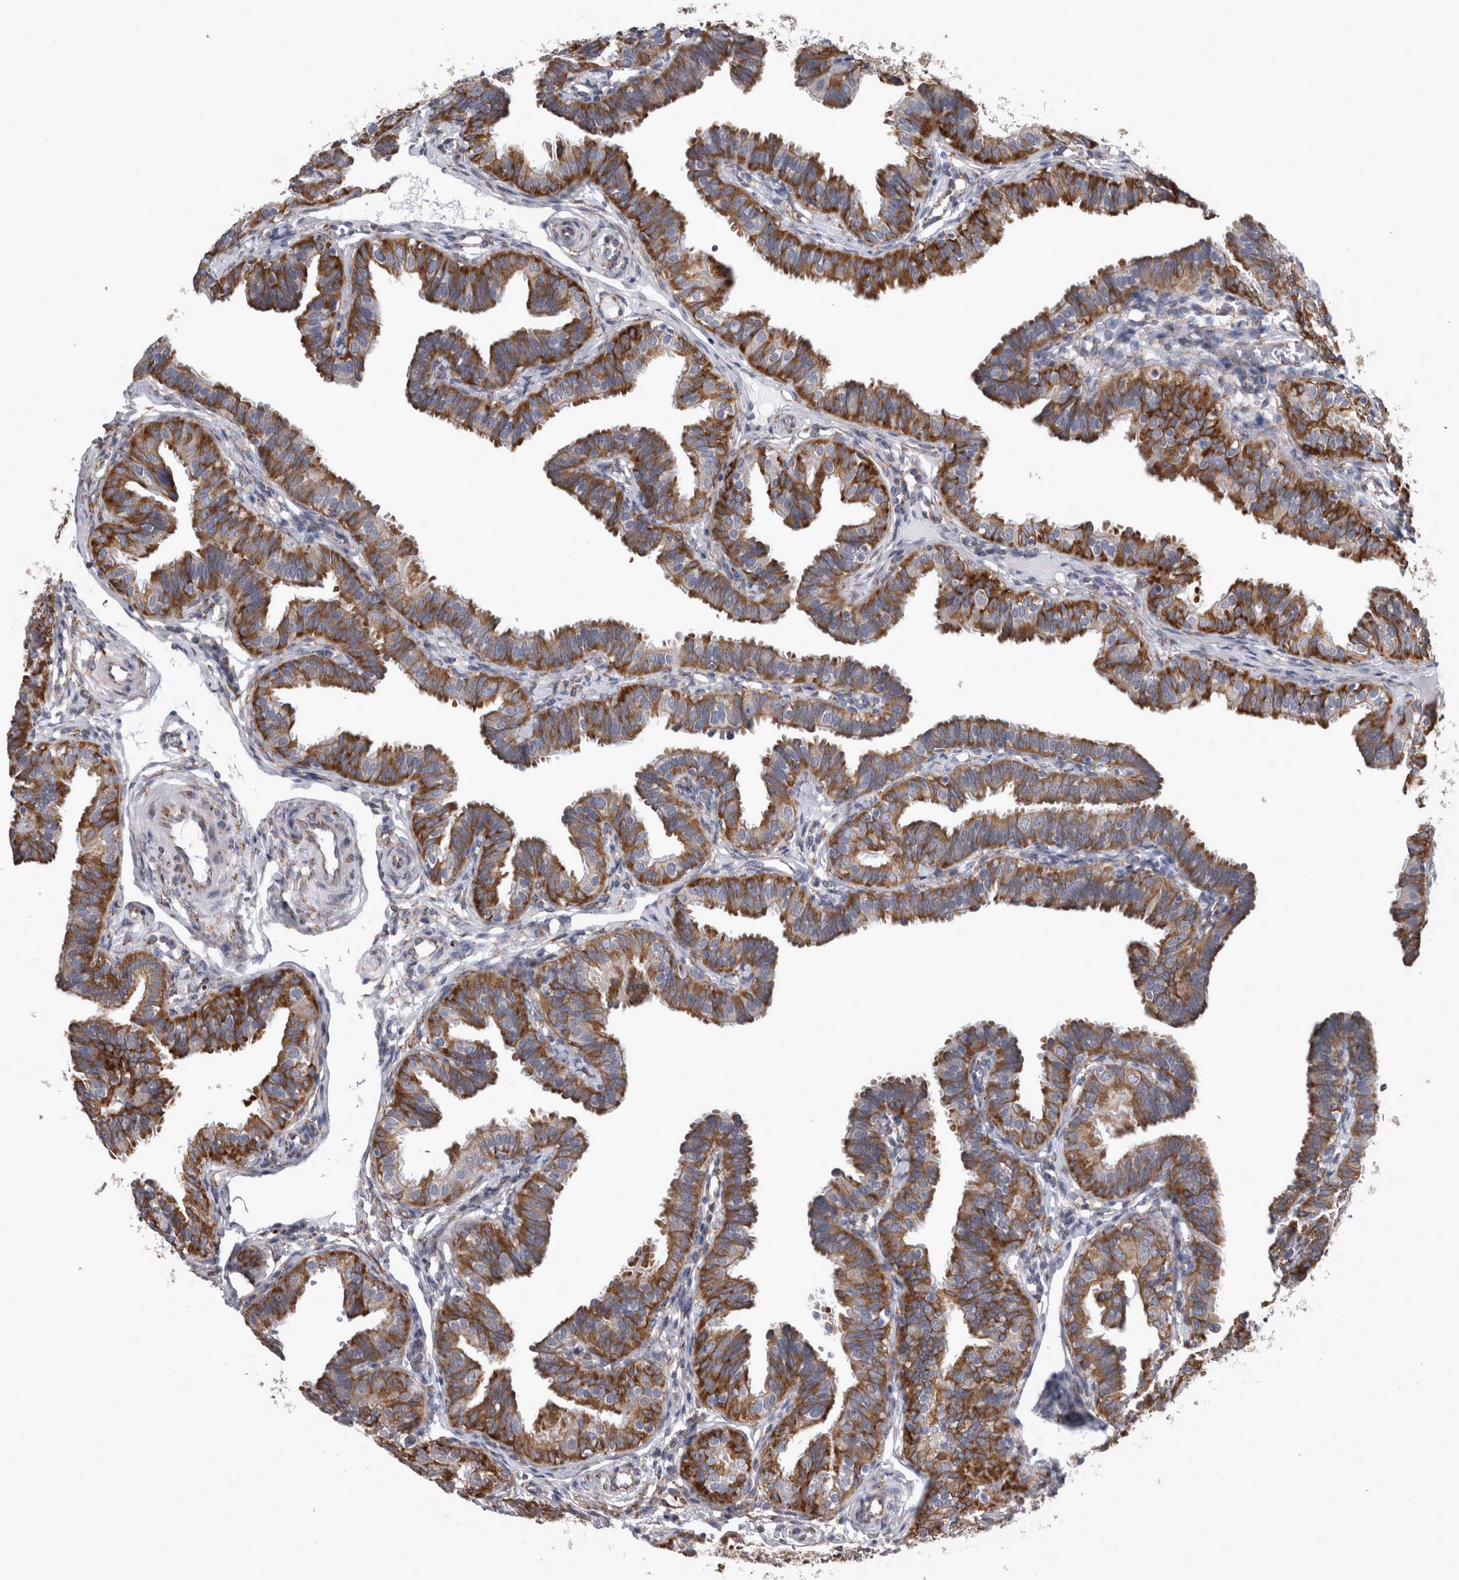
{"staining": {"intensity": "strong", "quantity": ">75%", "location": "cytoplasmic/membranous"}, "tissue": "fallopian tube", "cell_type": "Glandular cells", "image_type": "normal", "snomed": [{"axis": "morphology", "description": "Normal tissue, NOS"}, {"axis": "topography", "description": "Fallopian tube"}], "caption": "Human fallopian tube stained with a brown dye reveals strong cytoplasmic/membranous positive positivity in approximately >75% of glandular cells.", "gene": "FHIP2B", "patient": {"sex": "female", "age": 35}}